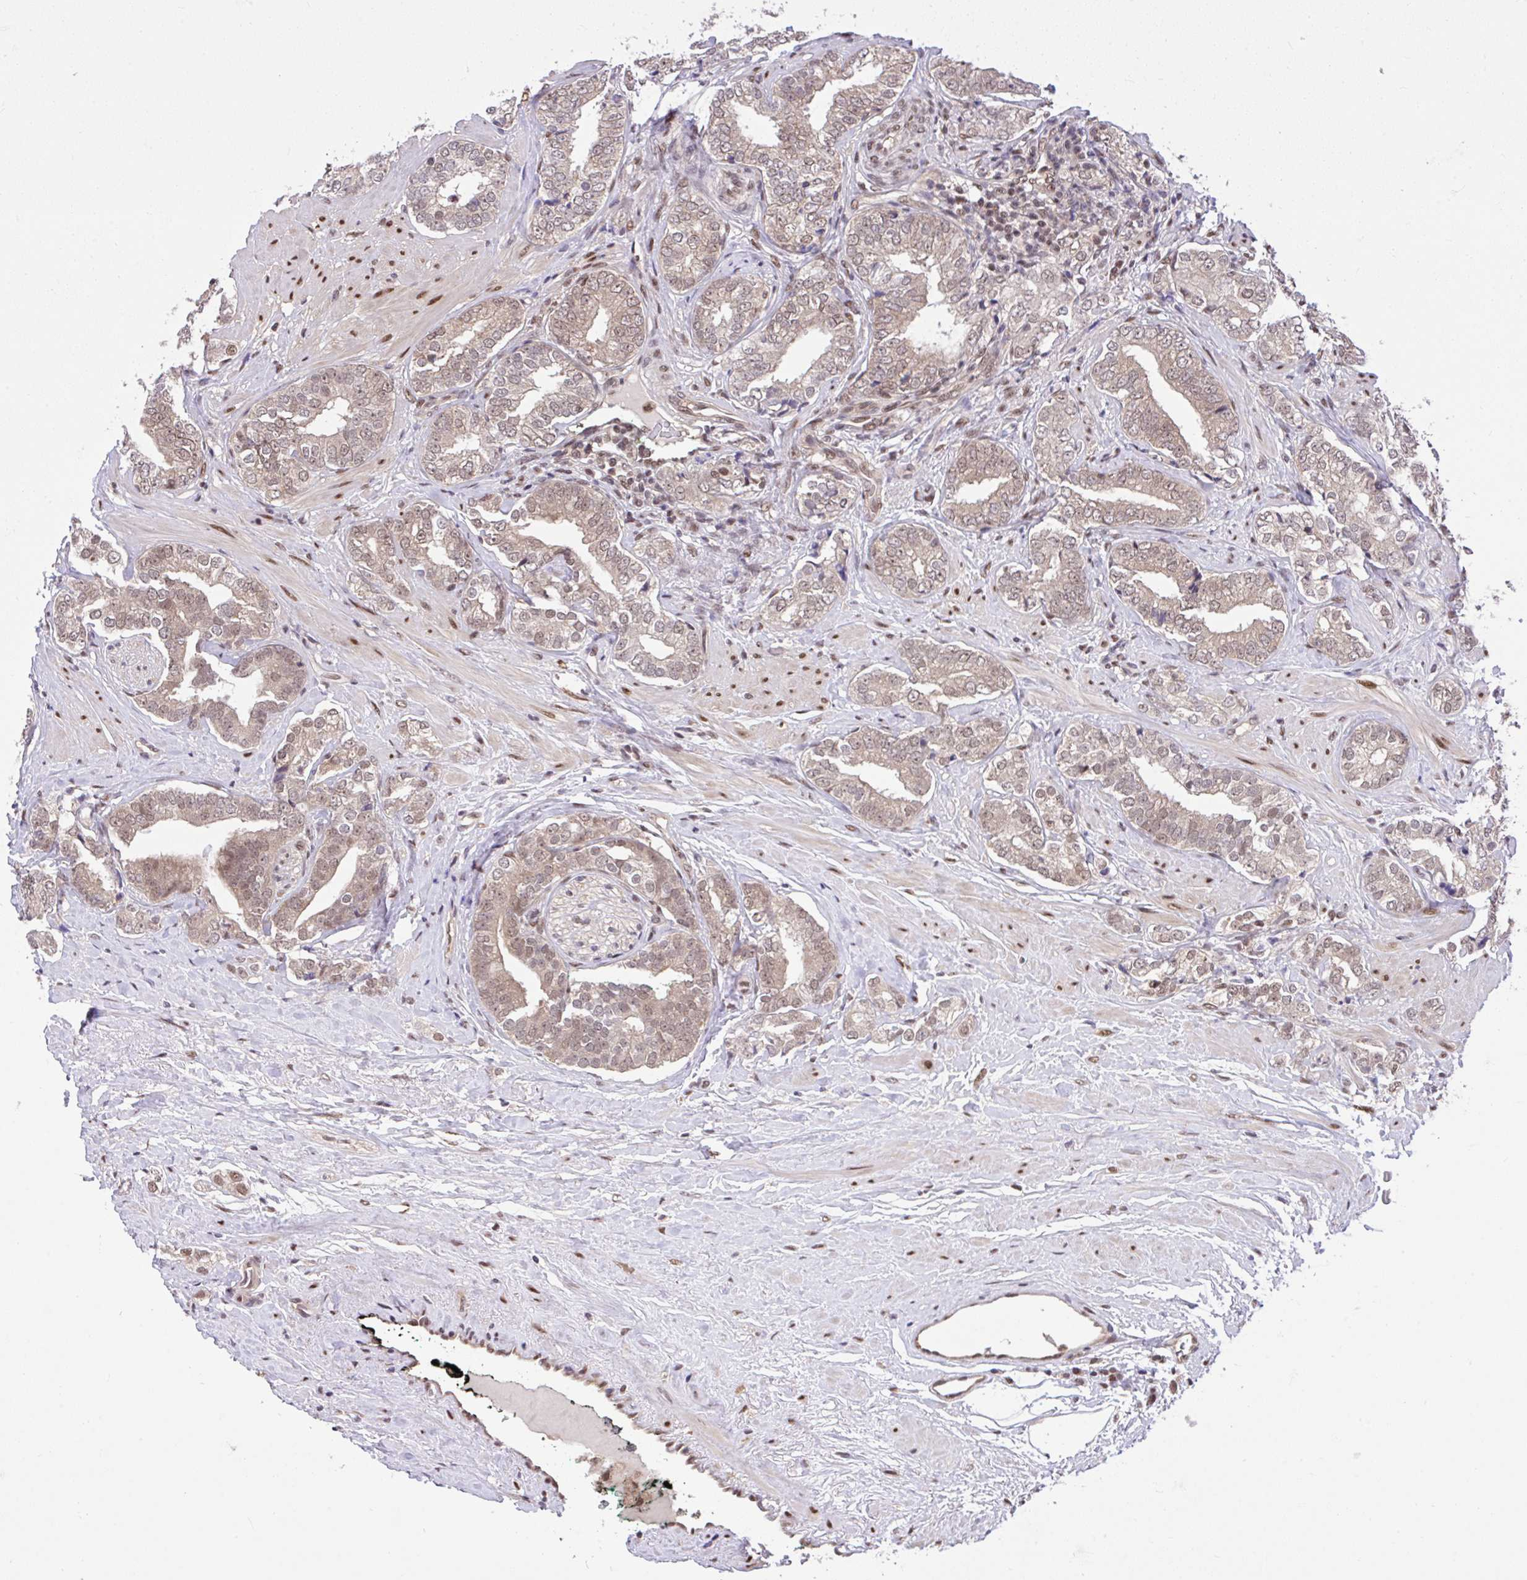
{"staining": {"intensity": "weak", "quantity": ">75%", "location": "cytoplasmic/membranous,nuclear"}, "tissue": "prostate cancer", "cell_type": "Tumor cells", "image_type": "cancer", "snomed": [{"axis": "morphology", "description": "Adenocarcinoma, High grade"}, {"axis": "topography", "description": "Prostate"}], "caption": "High-grade adenocarcinoma (prostate) stained with DAB (3,3'-diaminobenzidine) immunohistochemistry reveals low levels of weak cytoplasmic/membranous and nuclear expression in about >75% of tumor cells. (IHC, brightfield microscopy, high magnification).", "gene": "GLIS3", "patient": {"sex": "male", "age": 72}}